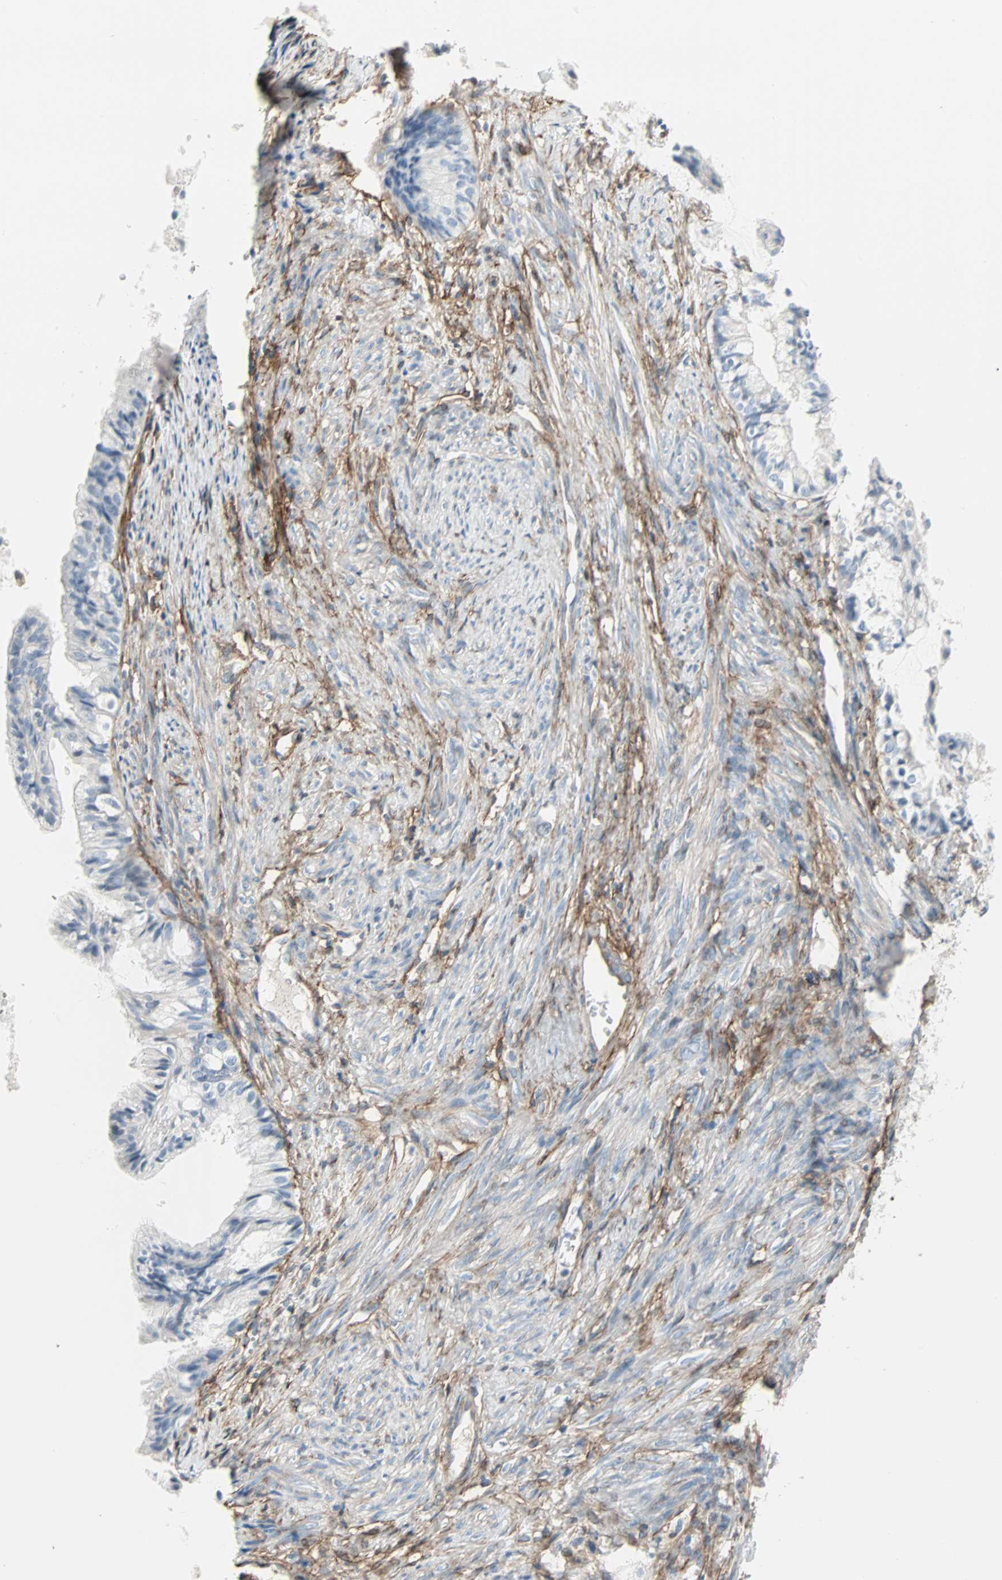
{"staining": {"intensity": "negative", "quantity": "none", "location": "none"}, "tissue": "cervical cancer", "cell_type": "Tumor cells", "image_type": "cancer", "snomed": [{"axis": "morphology", "description": "Normal tissue, NOS"}, {"axis": "morphology", "description": "Adenocarcinoma, NOS"}, {"axis": "topography", "description": "Cervix"}, {"axis": "topography", "description": "Endometrium"}], "caption": "Cervical adenocarcinoma was stained to show a protein in brown. There is no significant staining in tumor cells.", "gene": "EPB41L2", "patient": {"sex": "female", "age": 86}}